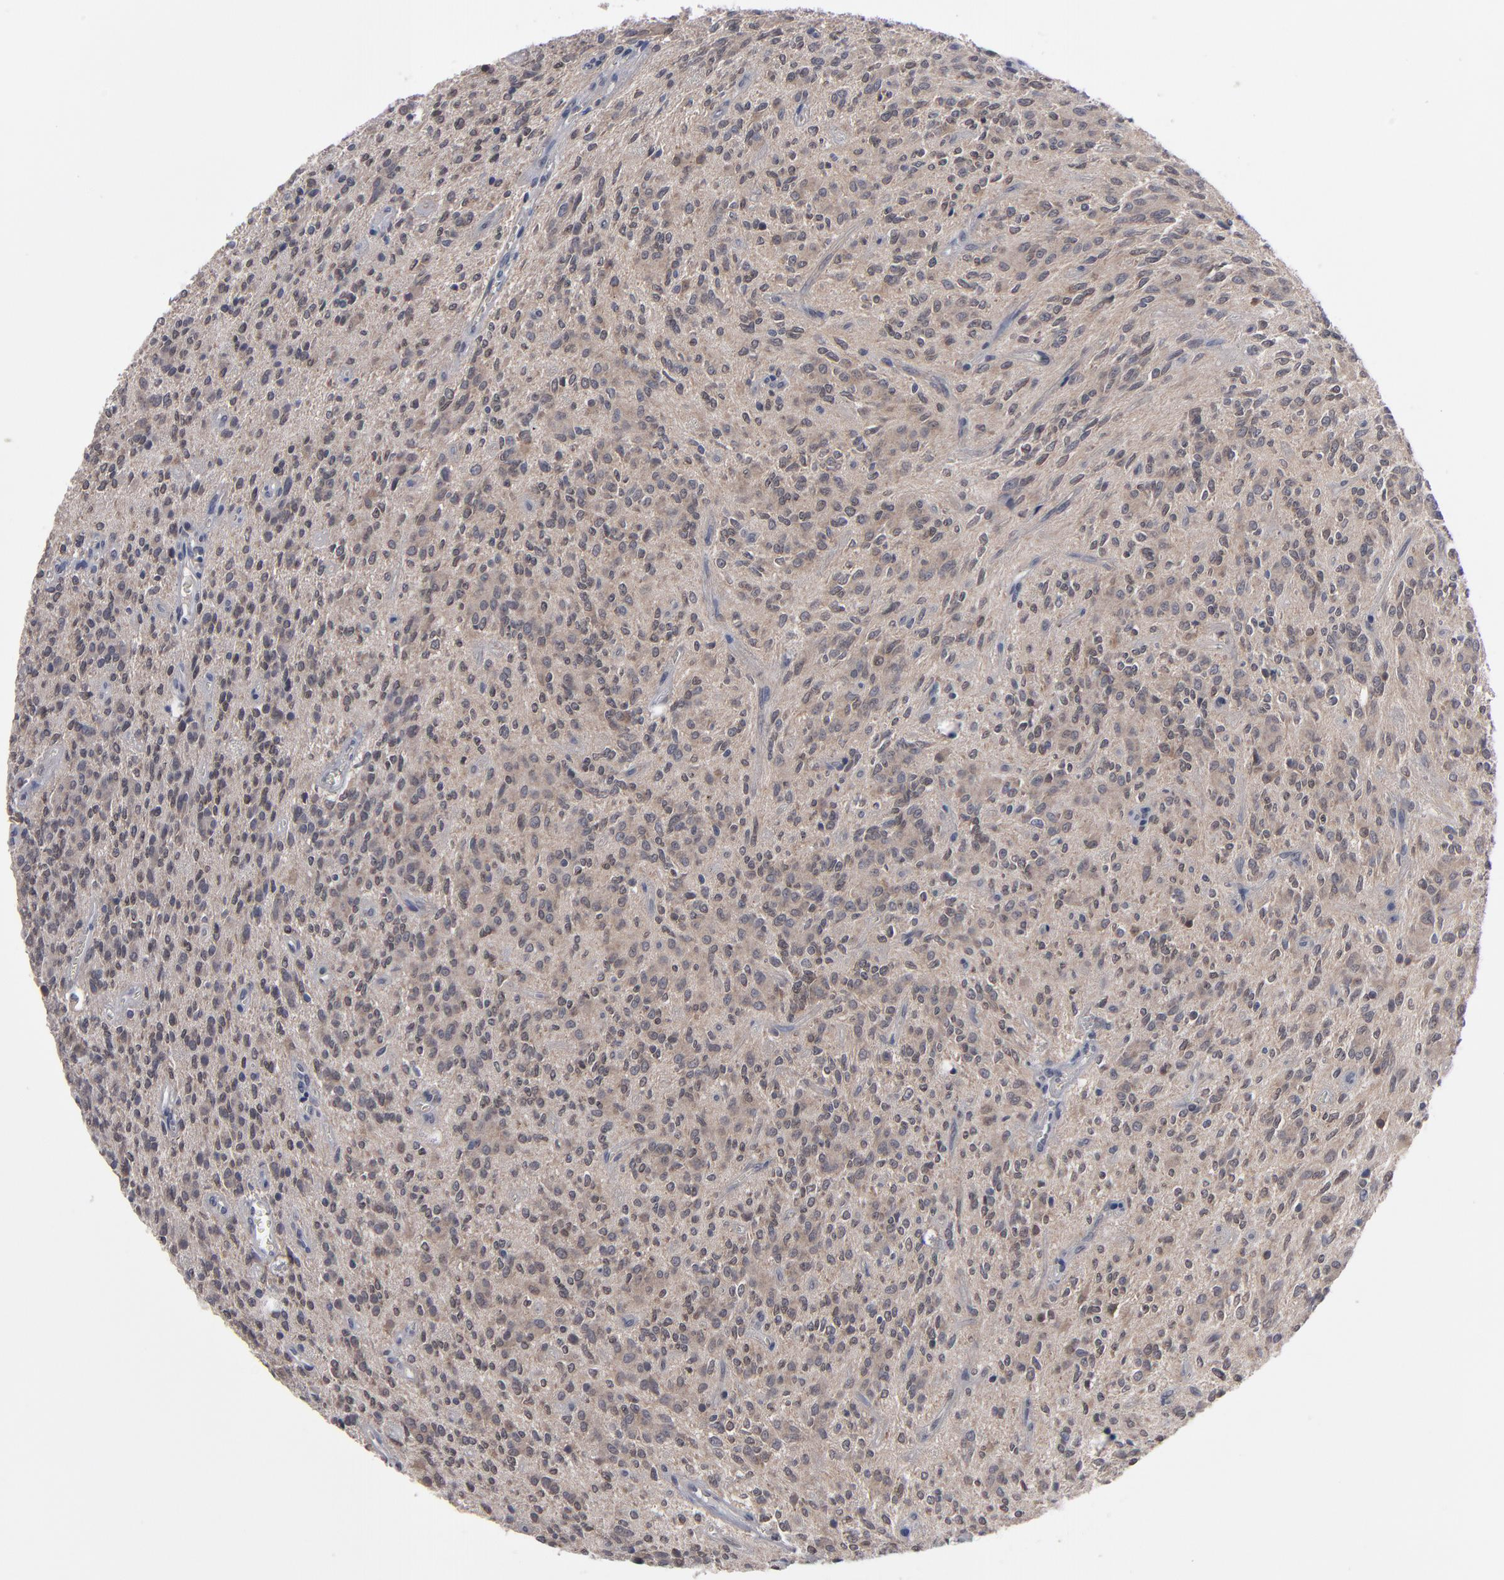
{"staining": {"intensity": "weak", "quantity": "25%-75%", "location": "cytoplasmic/membranous"}, "tissue": "glioma", "cell_type": "Tumor cells", "image_type": "cancer", "snomed": [{"axis": "morphology", "description": "Glioma, malignant, Low grade"}, {"axis": "topography", "description": "Brain"}], "caption": "Brown immunohistochemical staining in low-grade glioma (malignant) displays weak cytoplasmic/membranous expression in about 25%-75% of tumor cells. The protein of interest is shown in brown color, while the nuclei are stained blue.", "gene": "ALG13", "patient": {"sex": "female", "age": 15}}